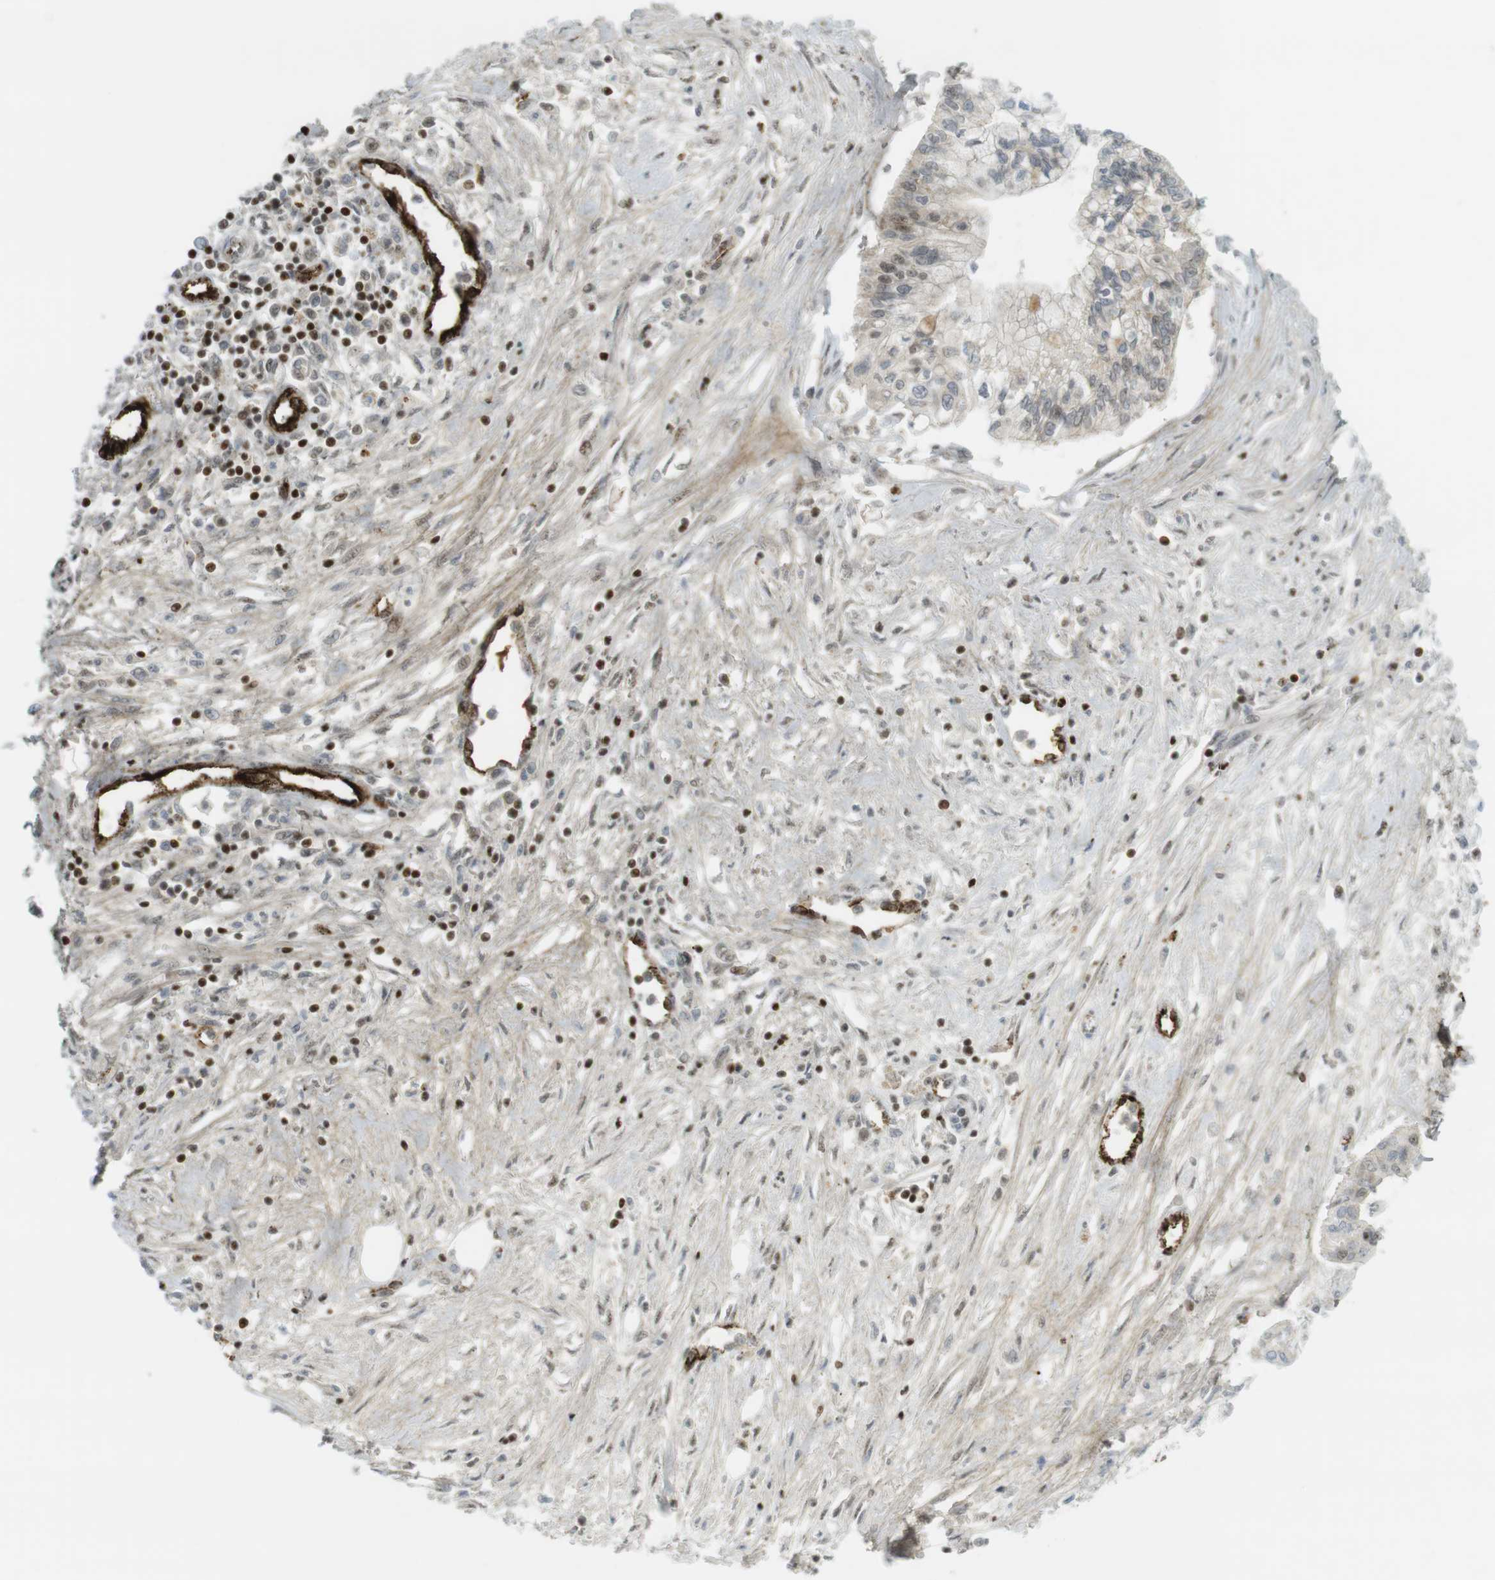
{"staining": {"intensity": "weak", "quantity": "25%-75%", "location": "nuclear"}, "tissue": "pancreatic cancer", "cell_type": "Tumor cells", "image_type": "cancer", "snomed": [{"axis": "morphology", "description": "Adenocarcinoma, NOS"}, {"axis": "topography", "description": "Pancreas"}], "caption": "Immunohistochemistry (IHC) image of pancreatic cancer (adenocarcinoma) stained for a protein (brown), which displays low levels of weak nuclear positivity in about 25%-75% of tumor cells.", "gene": "PPP1R13B", "patient": {"sex": "female", "age": 77}}